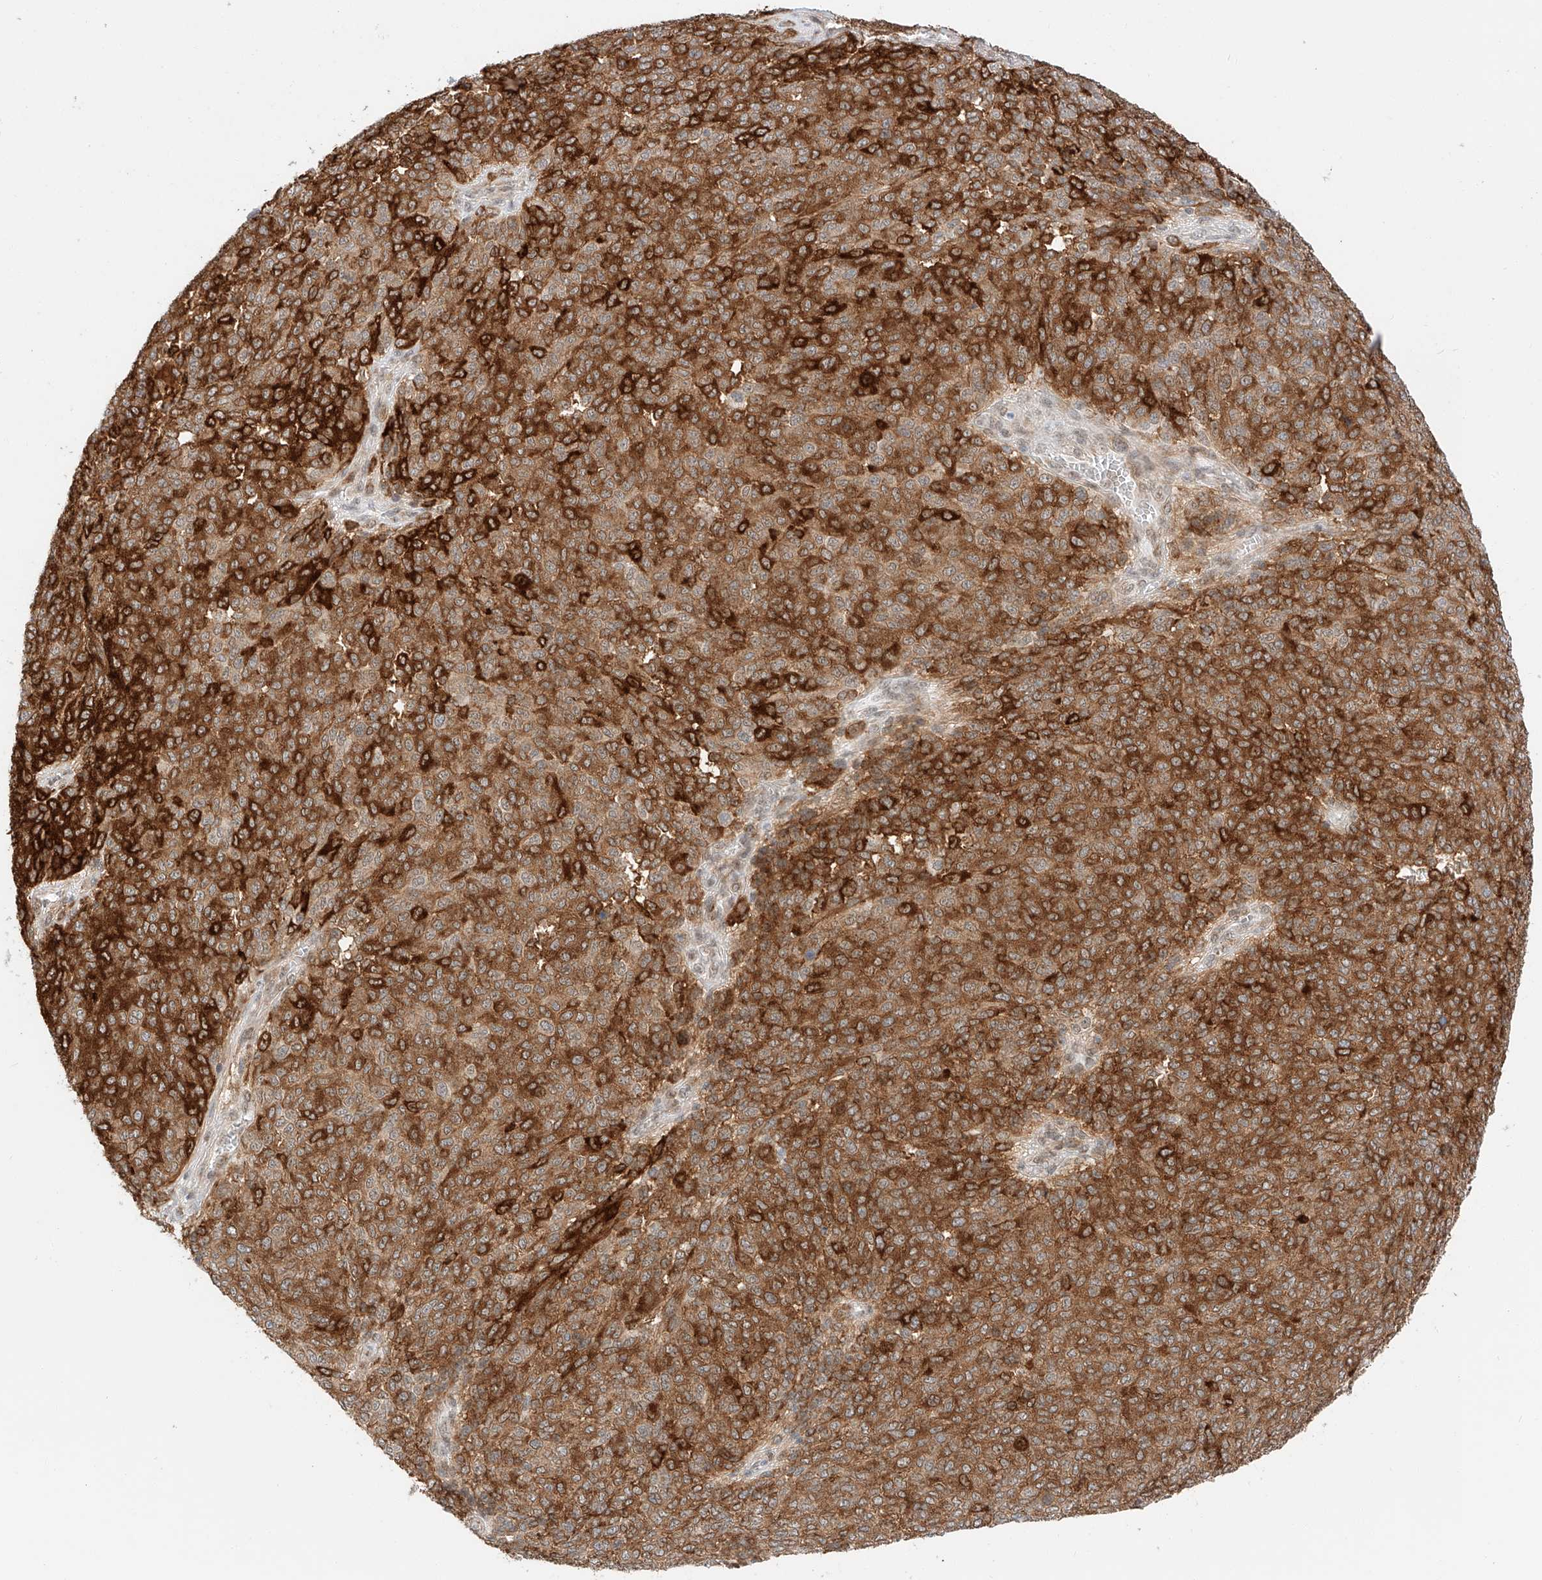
{"staining": {"intensity": "moderate", "quantity": ">75%", "location": "cytoplasmic/membranous"}, "tissue": "melanoma", "cell_type": "Tumor cells", "image_type": "cancer", "snomed": [{"axis": "morphology", "description": "Malignant melanoma, NOS"}, {"axis": "topography", "description": "Skin"}], "caption": "Protein expression by IHC demonstrates moderate cytoplasmic/membranous positivity in about >75% of tumor cells in malignant melanoma.", "gene": "CARMIL1", "patient": {"sex": "male", "age": 49}}